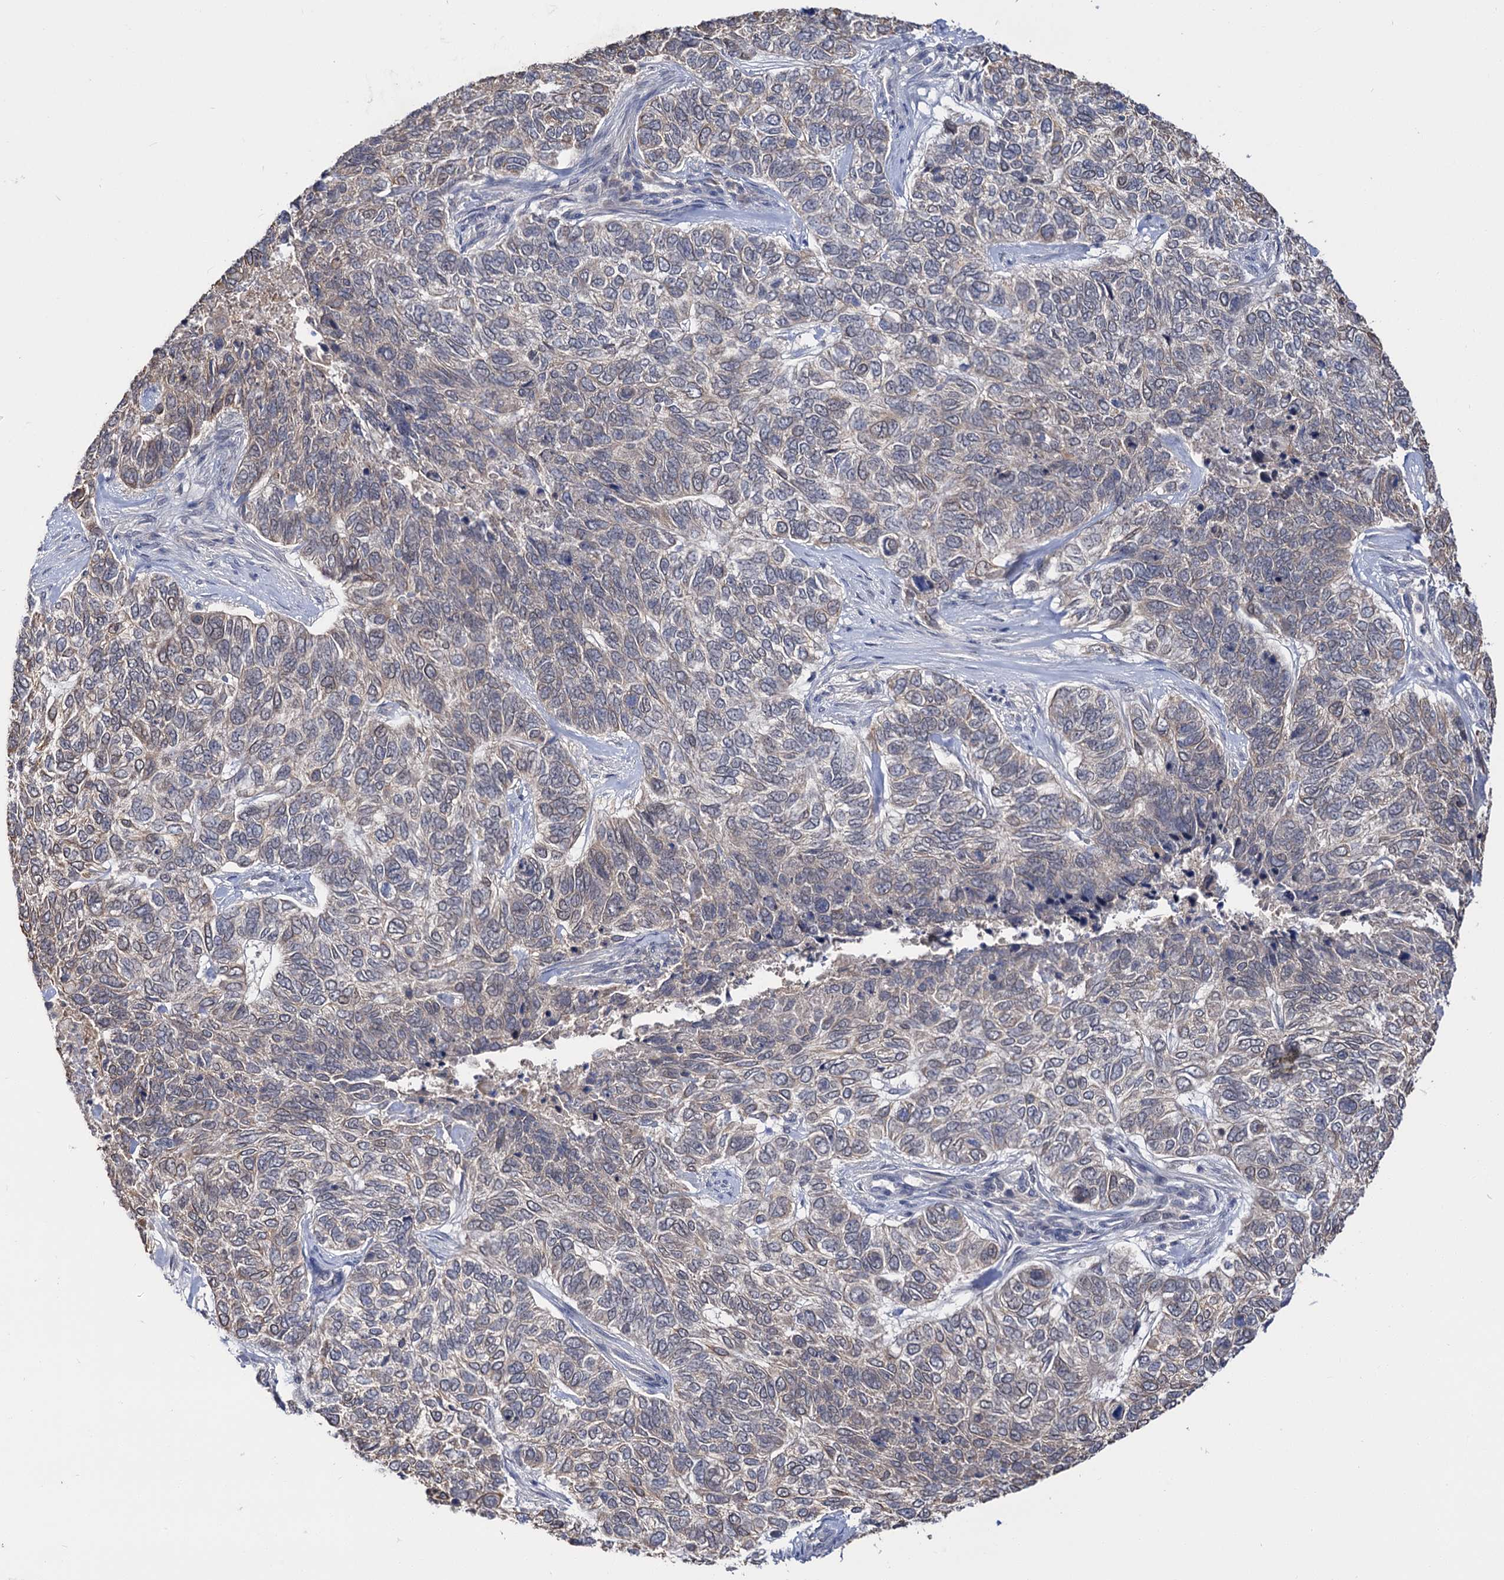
{"staining": {"intensity": "negative", "quantity": "none", "location": "none"}, "tissue": "skin cancer", "cell_type": "Tumor cells", "image_type": "cancer", "snomed": [{"axis": "morphology", "description": "Basal cell carcinoma"}, {"axis": "topography", "description": "Skin"}], "caption": "Immunohistochemical staining of skin cancer exhibits no significant staining in tumor cells. The staining is performed using DAB (3,3'-diaminobenzidine) brown chromogen with nuclei counter-stained in using hematoxylin.", "gene": "NEK10", "patient": {"sex": "female", "age": 65}}